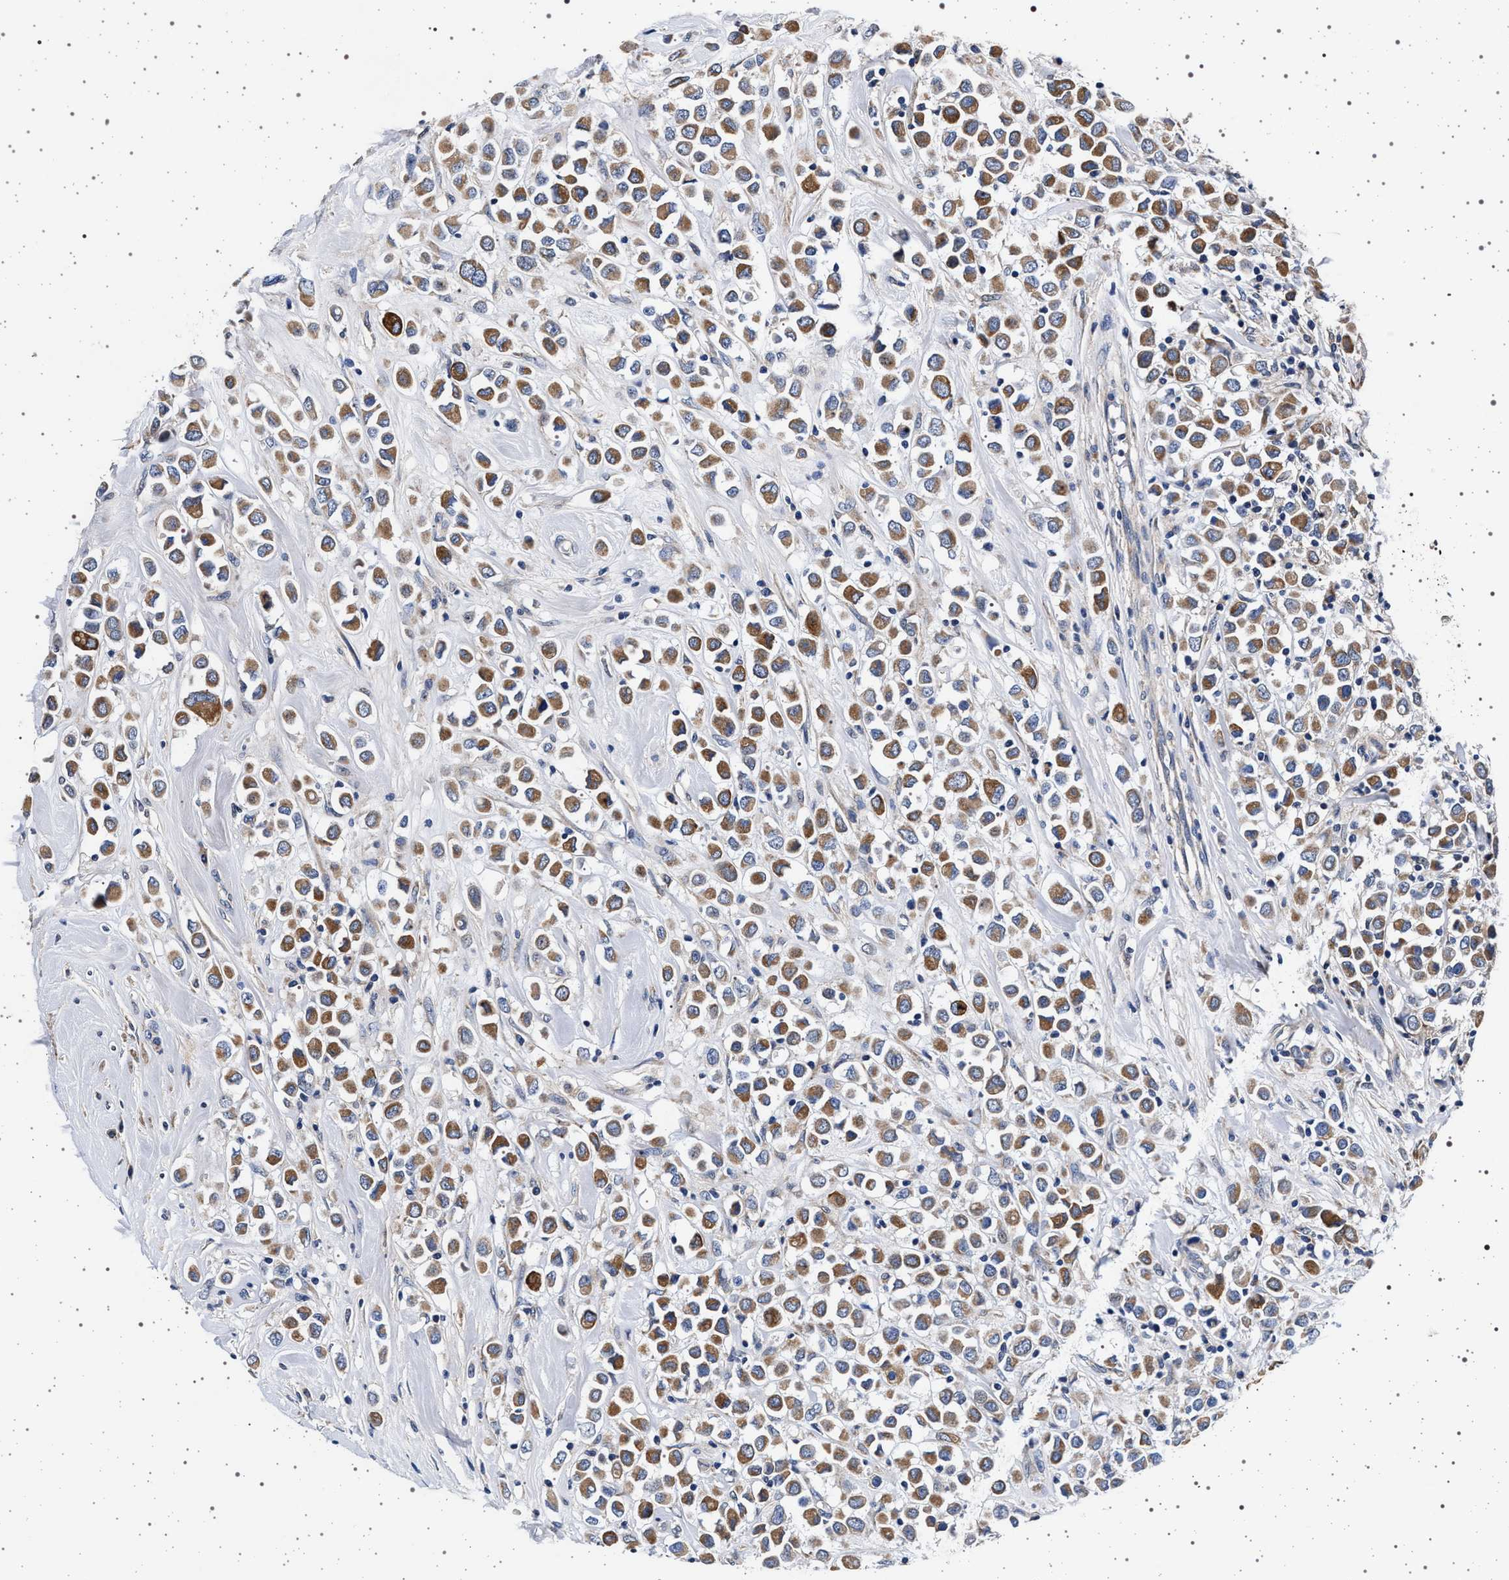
{"staining": {"intensity": "moderate", "quantity": ">75%", "location": "cytoplasmic/membranous"}, "tissue": "breast cancer", "cell_type": "Tumor cells", "image_type": "cancer", "snomed": [{"axis": "morphology", "description": "Duct carcinoma"}, {"axis": "topography", "description": "Breast"}], "caption": "This micrograph demonstrates IHC staining of intraductal carcinoma (breast), with medium moderate cytoplasmic/membranous positivity in about >75% of tumor cells.", "gene": "MAP3K2", "patient": {"sex": "female", "age": 61}}